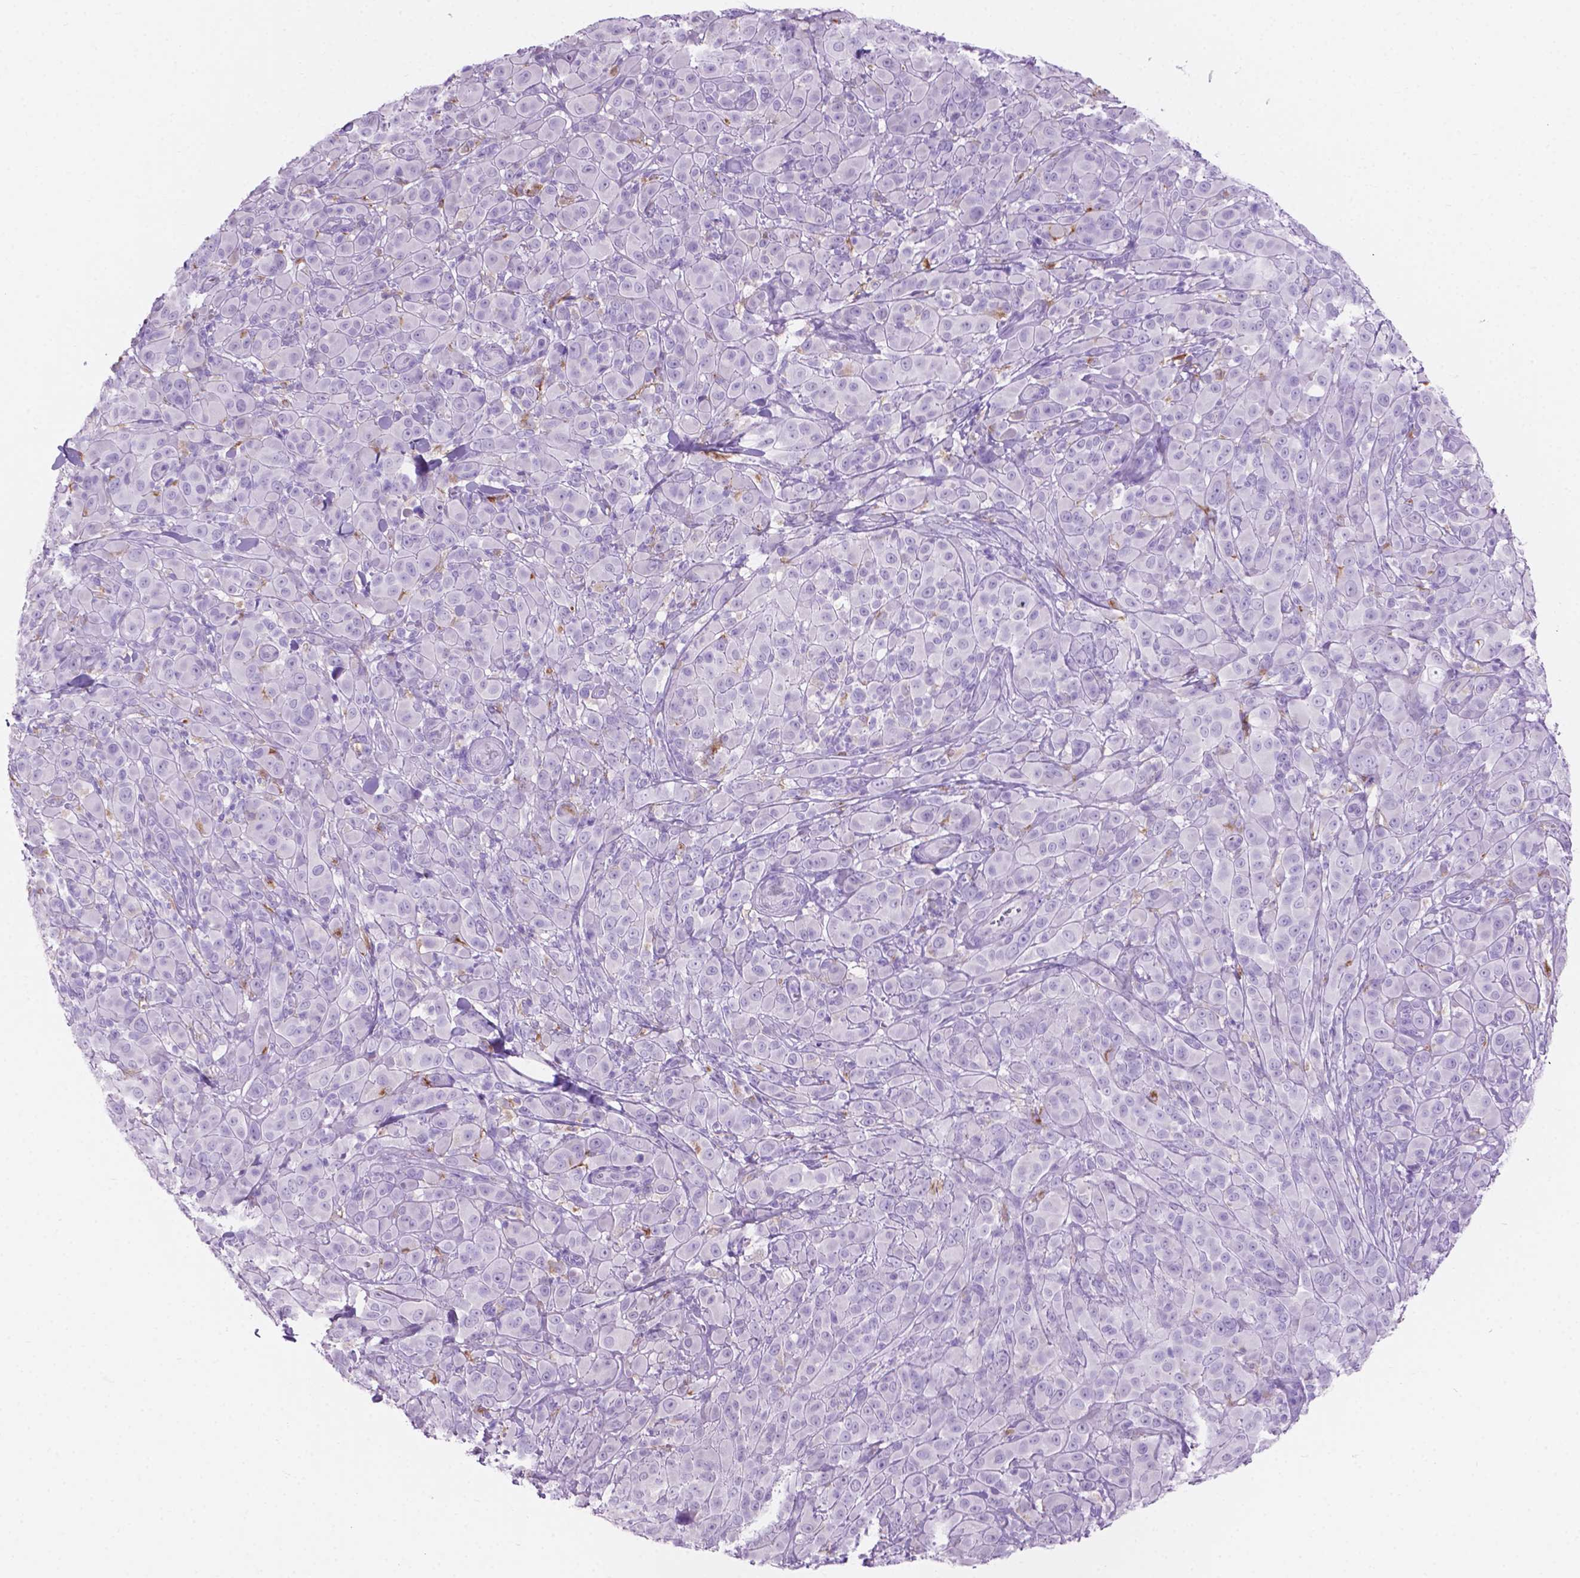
{"staining": {"intensity": "negative", "quantity": "none", "location": "none"}, "tissue": "melanoma", "cell_type": "Tumor cells", "image_type": "cancer", "snomed": [{"axis": "morphology", "description": "Malignant melanoma, NOS"}, {"axis": "topography", "description": "Skin"}], "caption": "Tumor cells show no significant protein expression in malignant melanoma. Brightfield microscopy of IHC stained with DAB (brown) and hematoxylin (blue), captured at high magnification.", "gene": "GRIN2B", "patient": {"sex": "female", "age": 87}}